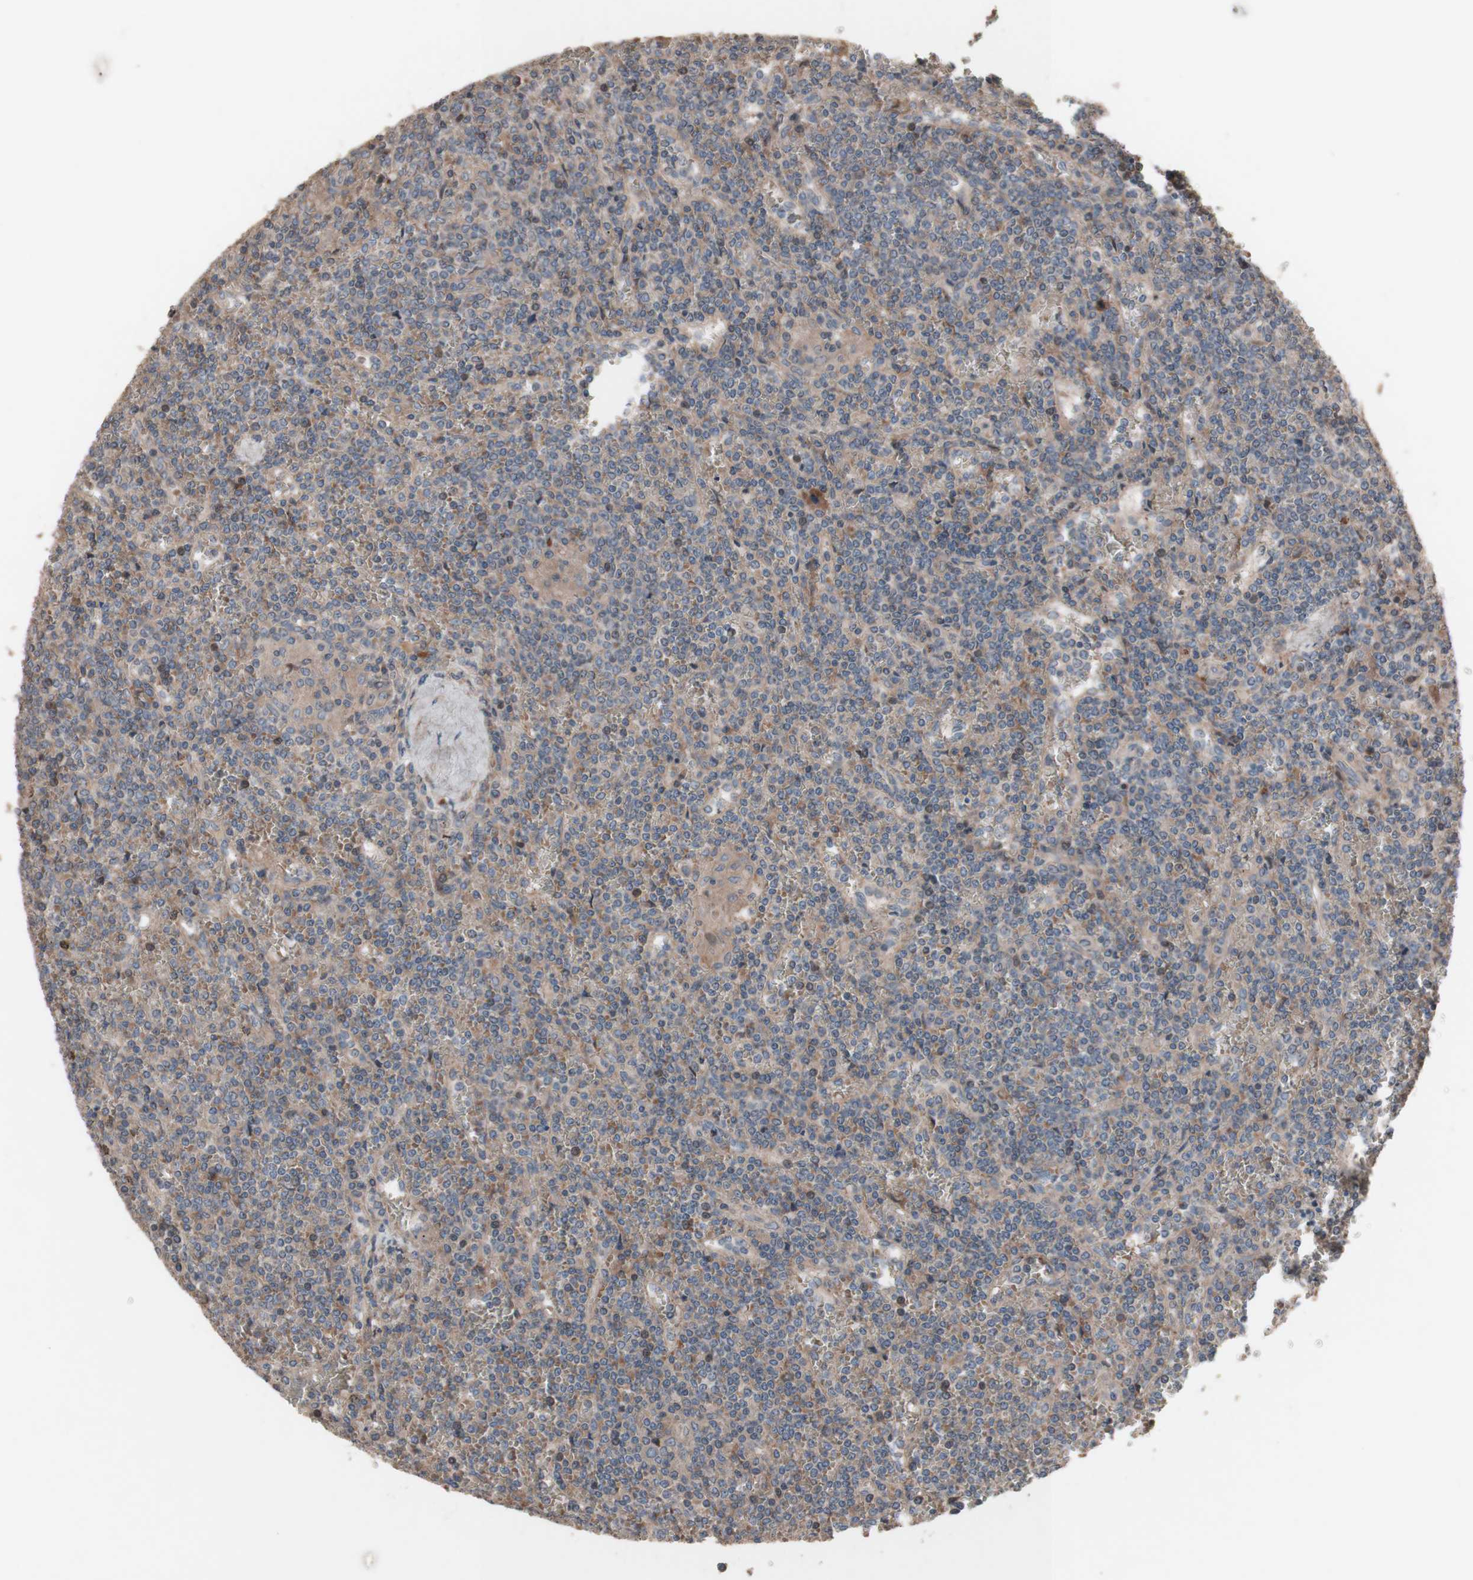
{"staining": {"intensity": "moderate", "quantity": "25%-75%", "location": "cytoplasmic/membranous"}, "tissue": "lymphoma", "cell_type": "Tumor cells", "image_type": "cancer", "snomed": [{"axis": "morphology", "description": "Malignant lymphoma, non-Hodgkin's type, Low grade"}, {"axis": "topography", "description": "Spleen"}], "caption": "IHC (DAB) staining of human lymphoma reveals moderate cytoplasmic/membranous protein positivity in approximately 25%-75% of tumor cells.", "gene": "COPB1", "patient": {"sex": "female", "age": 19}}